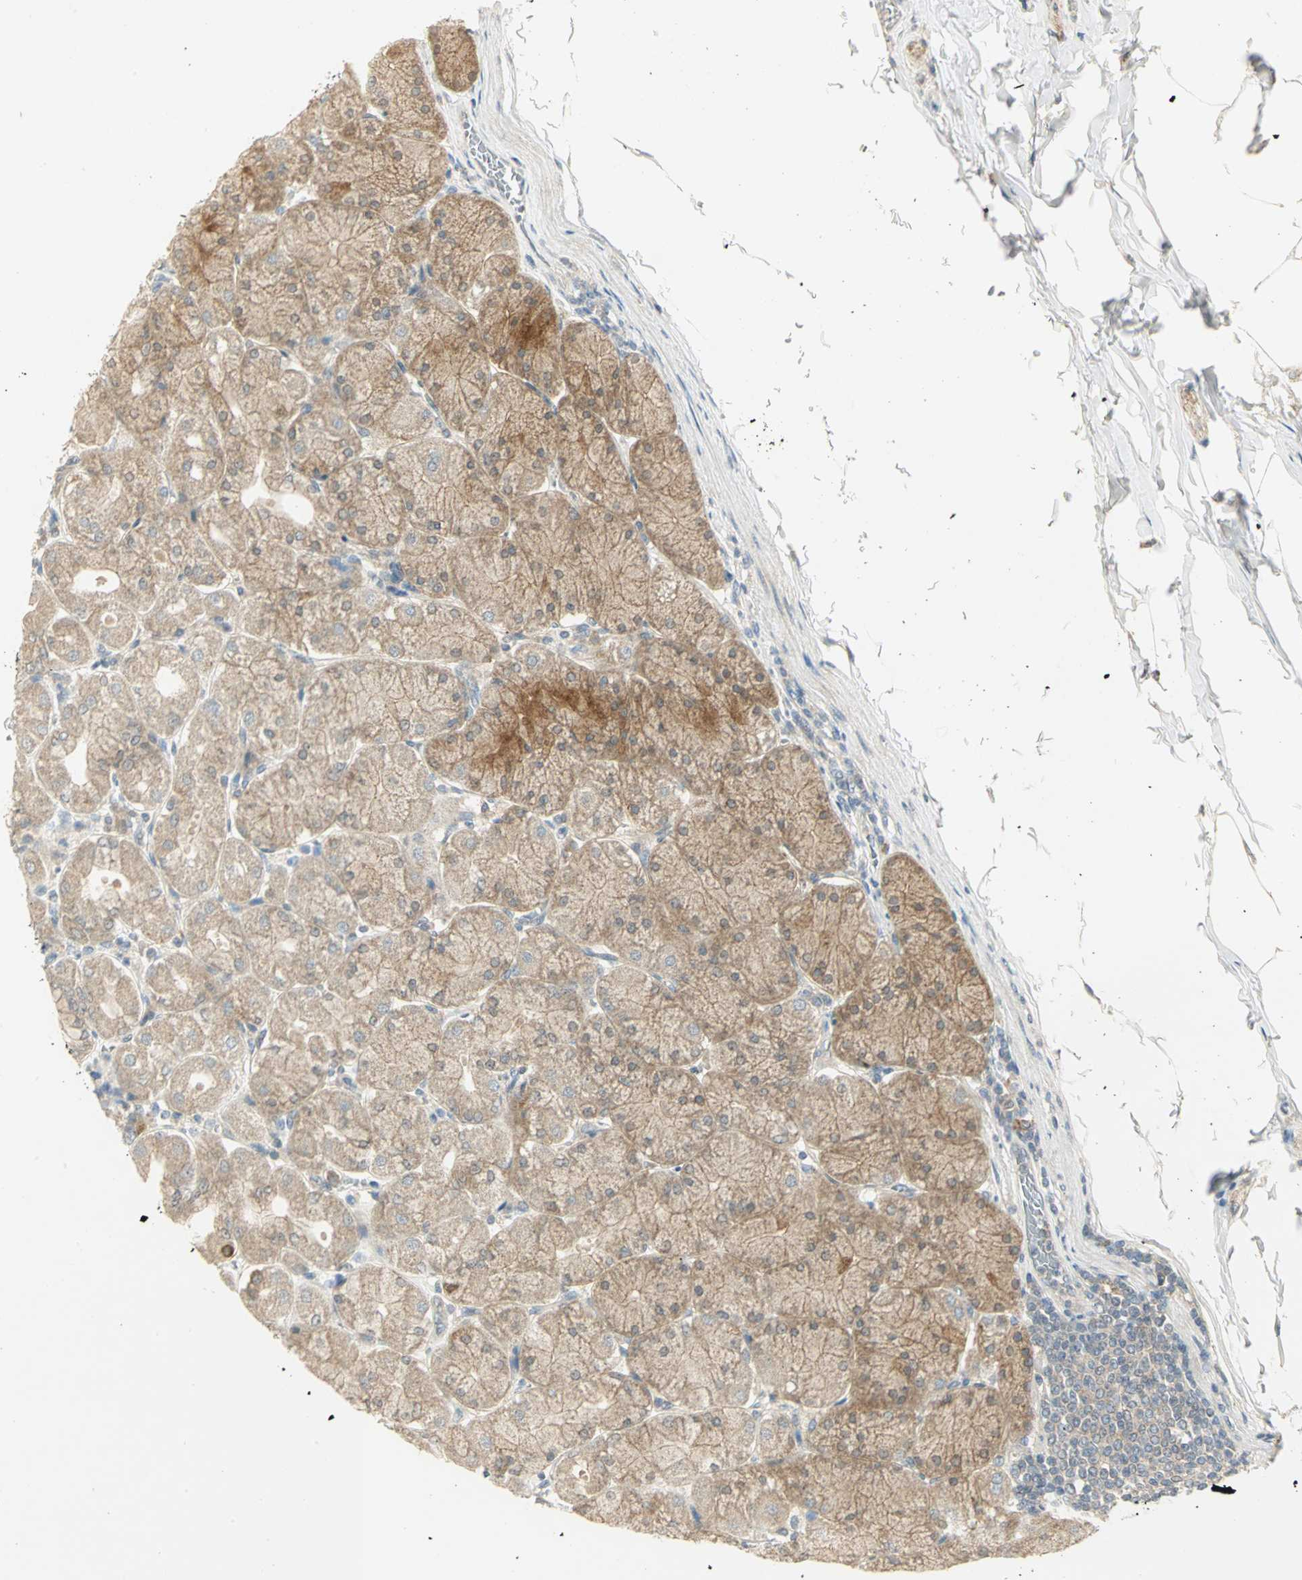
{"staining": {"intensity": "moderate", "quantity": "25%-75%", "location": "cytoplasmic/membranous"}, "tissue": "stomach", "cell_type": "Glandular cells", "image_type": "normal", "snomed": [{"axis": "morphology", "description": "Normal tissue, NOS"}, {"axis": "topography", "description": "Stomach, upper"}], "caption": "This image demonstrates unremarkable stomach stained with immunohistochemistry (IHC) to label a protein in brown. The cytoplasmic/membranous of glandular cells show moderate positivity for the protein. Nuclei are counter-stained blue.", "gene": "MAPK8IP3", "patient": {"sex": "female", "age": 56}}